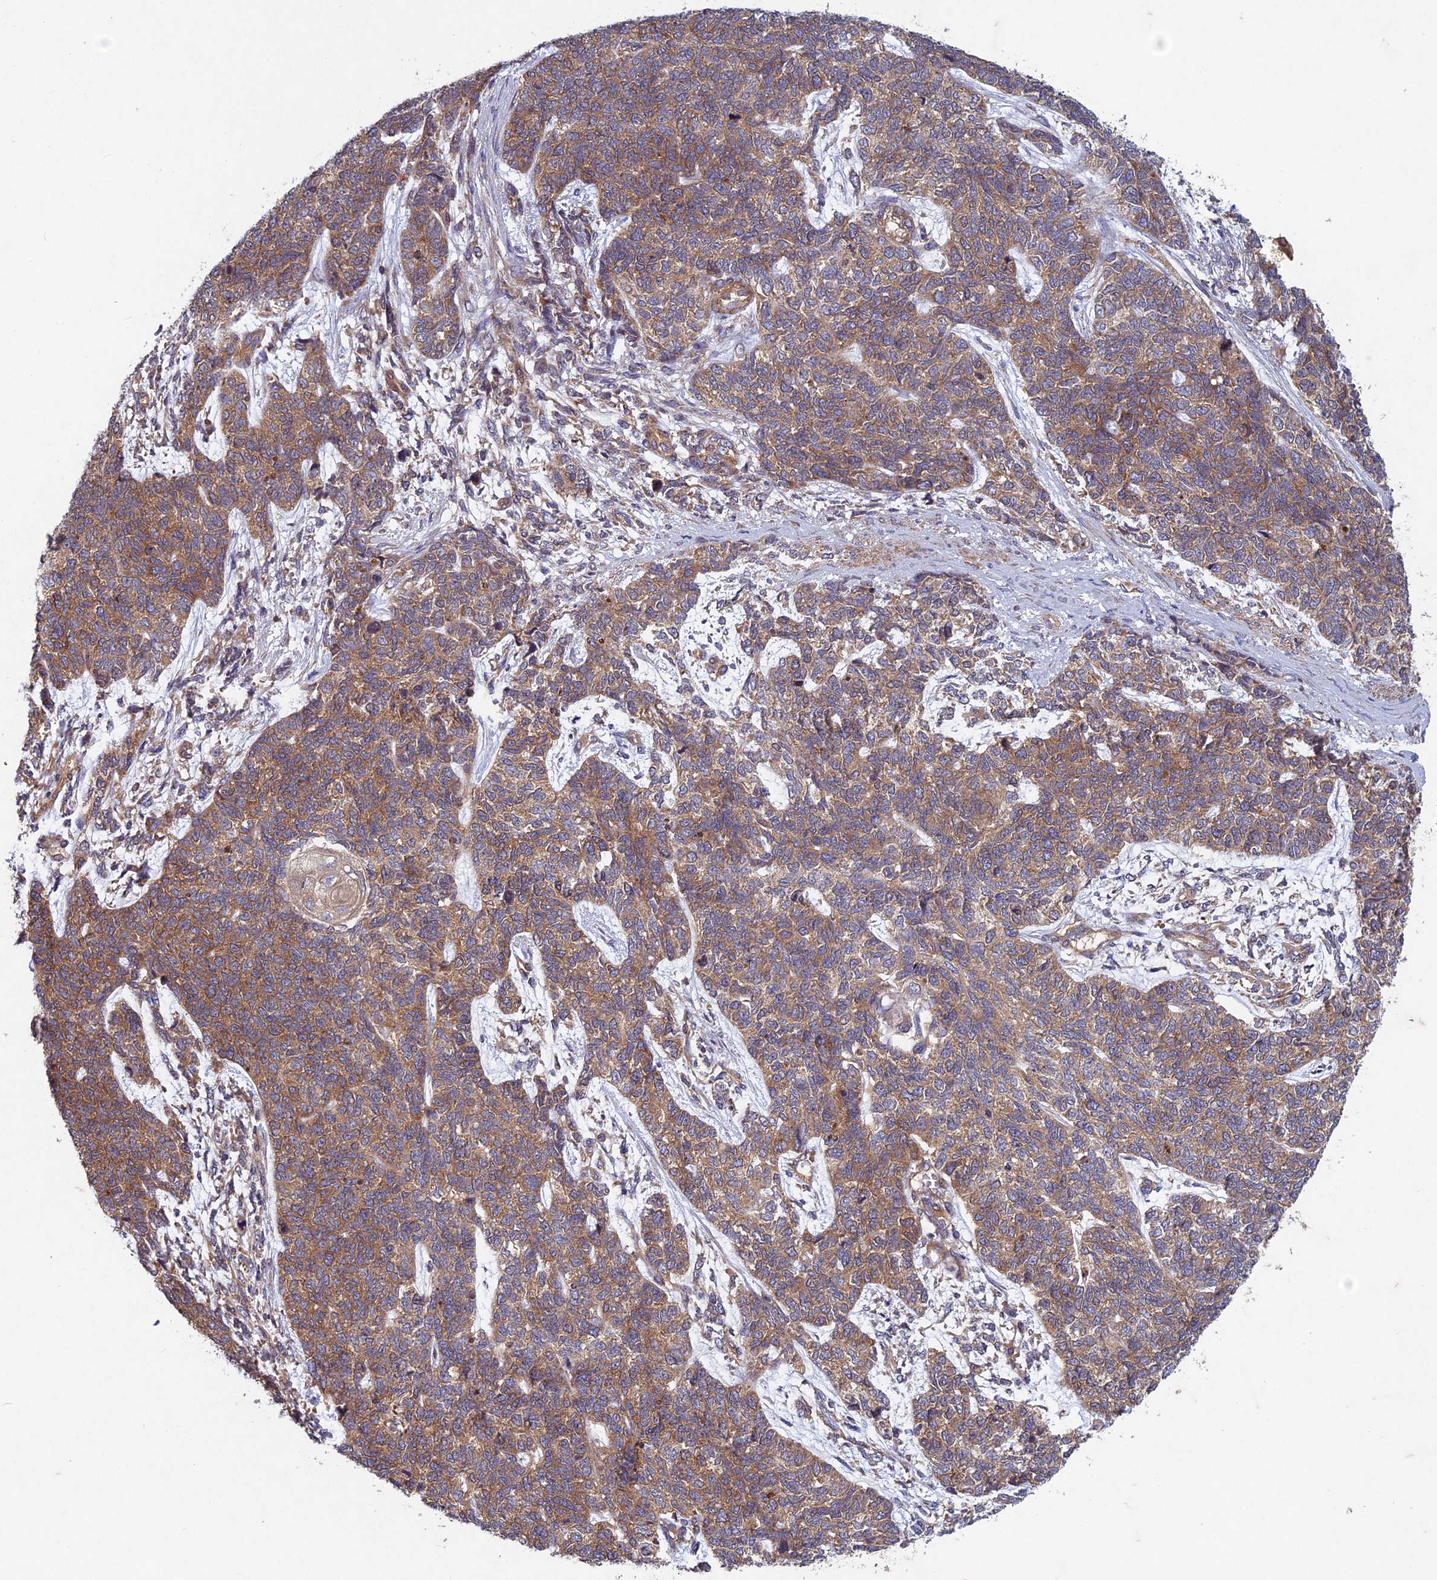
{"staining": {"intensity": "moderate", "quantity": ">75%", "location": "cytoplasmic/membranous"}, "tissue": "cervical cancer", "cell_type": "Tumor cells", "image_type": "cancer", "snomed": [{"axis": "morphology", "description": "Squamous cell carcinoma, NOS"}, {"axis": "topography", "description": "Cervix"}], "caption": "IHC (DAB (3,3'-diaminobenzidine)) staining of cervical squamous cell carcinoma exhibits moderate cytoplasmic/membranous protein staining in approximately >75% of tumor cells.", "gene": "NCAPG", "patient": {"sex": "female", "age": 63}}